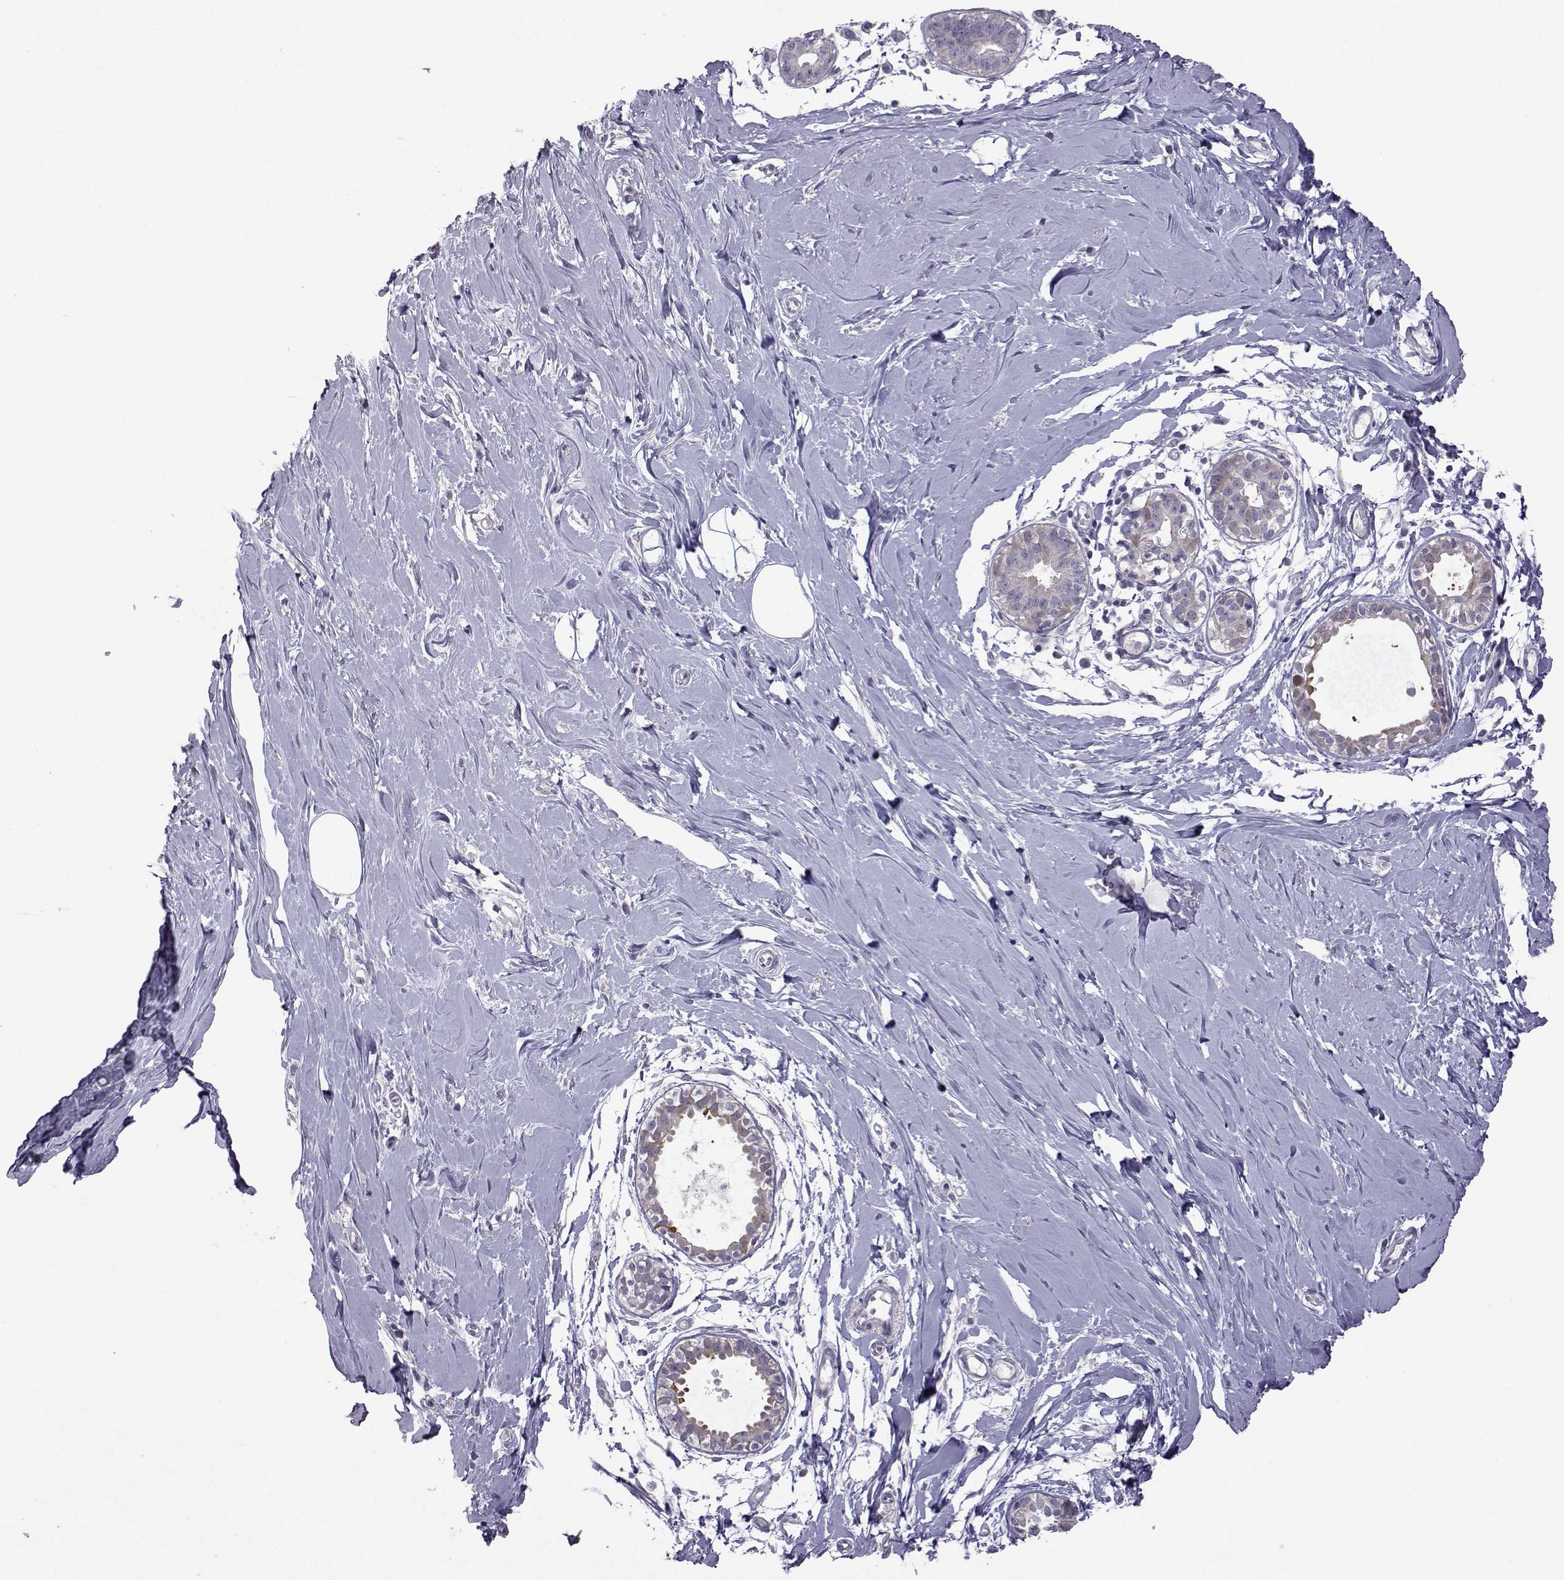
{"staining": {"intensity": "negative", "quantity": "none", "location": "none"}, "tissue": "breast", "cell_type": "Adipocytes", "image_type": "normal", "snomed": [{"axis": "morphology", "description": "Normal tissue, NOS"}, {"axis": "topography", "description": "Breast"}], "caption": "IHC photomicrograph of benign breast stained for a protein (brown), which reveals no expression in adipocytes.", "gene": "VGF", "patient": {"sex": "female", "age": 49}}